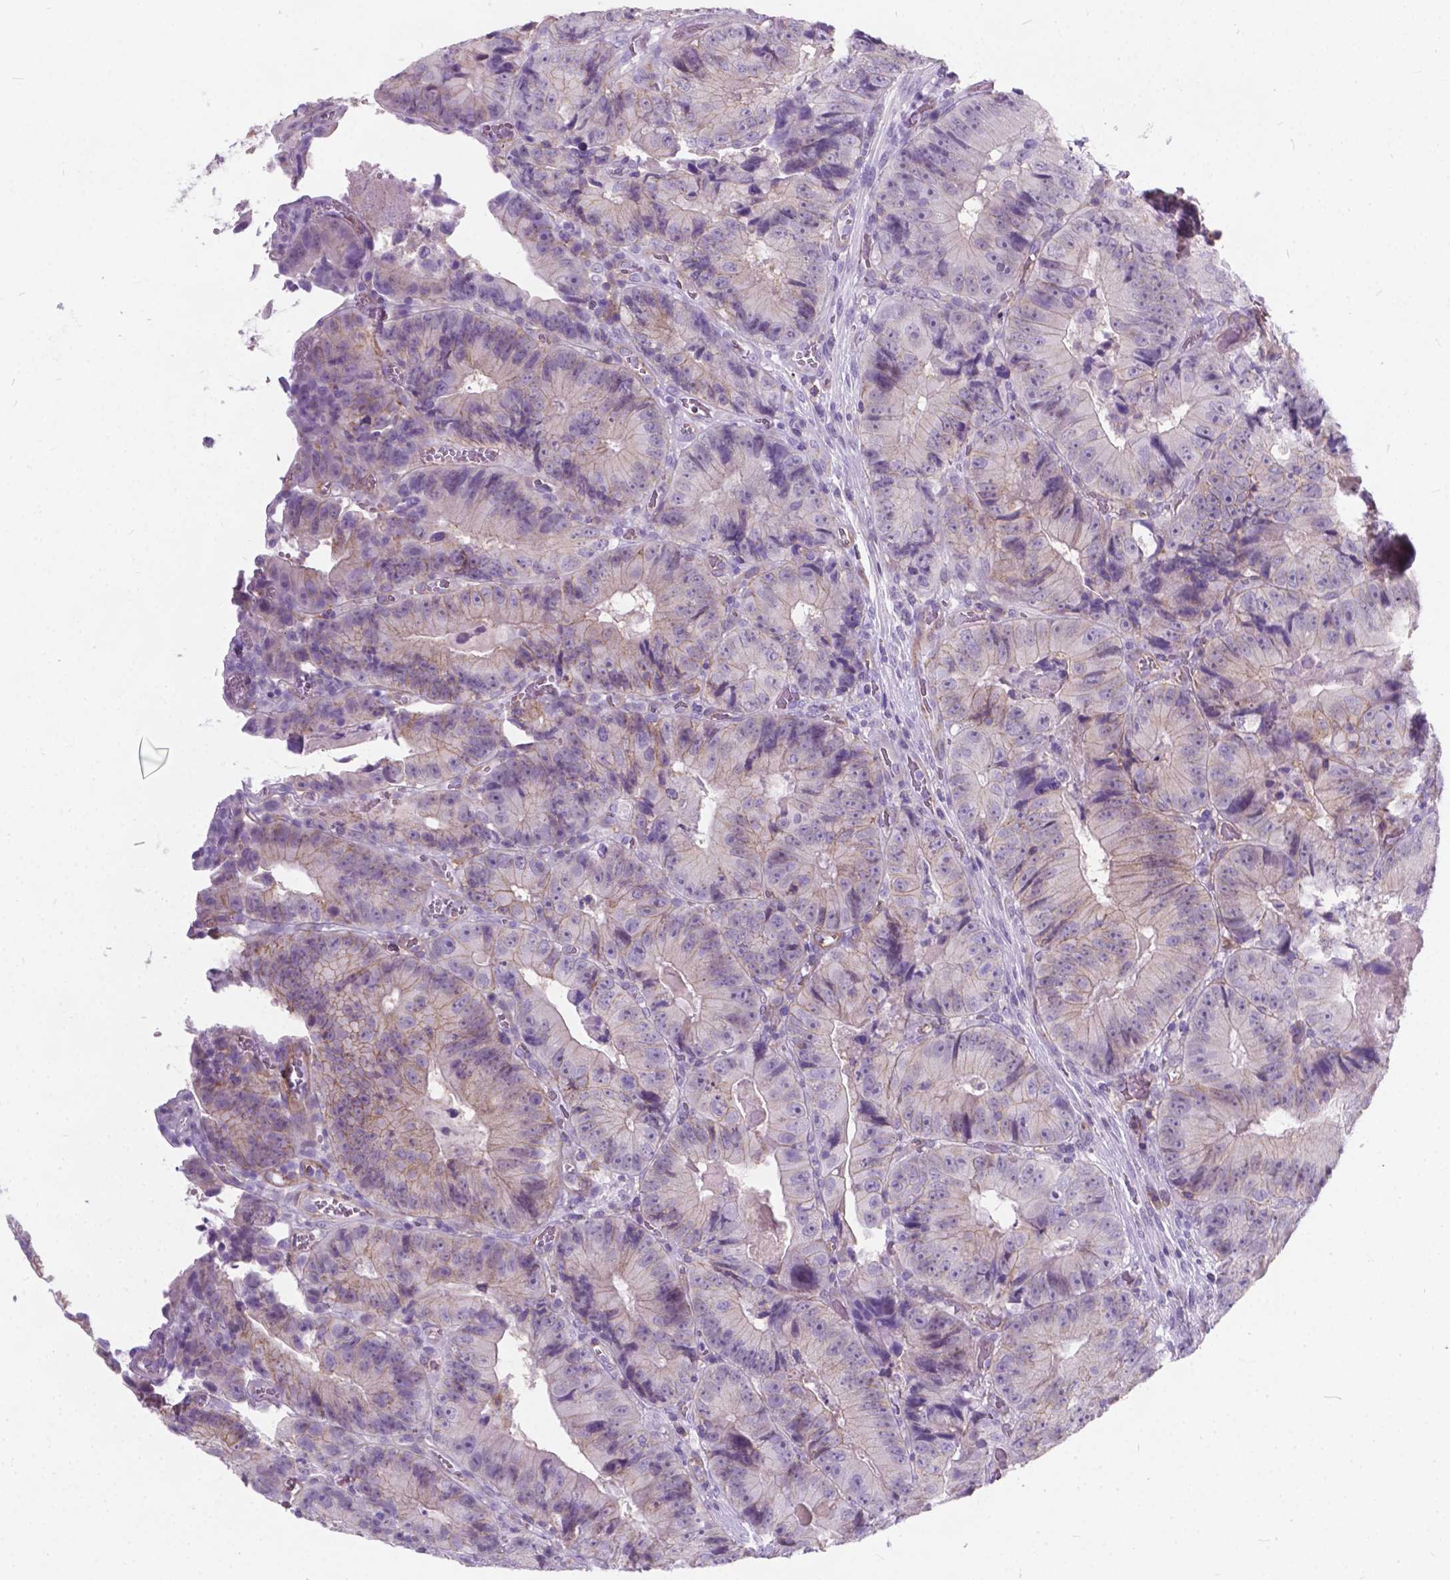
{"staining": {"intensity": "weak", "quantity": "<25%", "location": "cytoplasmic/membranous"}, "tissue": "colorectal cancer", "cell_type": "Tumor cells", "image_type": "cancer", "snomed": [{"axis": "morphology", "description": "Adenocarcinoma, NOS"}, {"axis": "topography", "description": "Colon"}], "caption": "DAB (3,3'-diaminobenzidine) immunohistochemical staining of adenocarcinoma (colorectal) displays no significant staining in tumor cells.", "gene": "KIAA0040", "patient": {"sex": "female", "age": 86}}